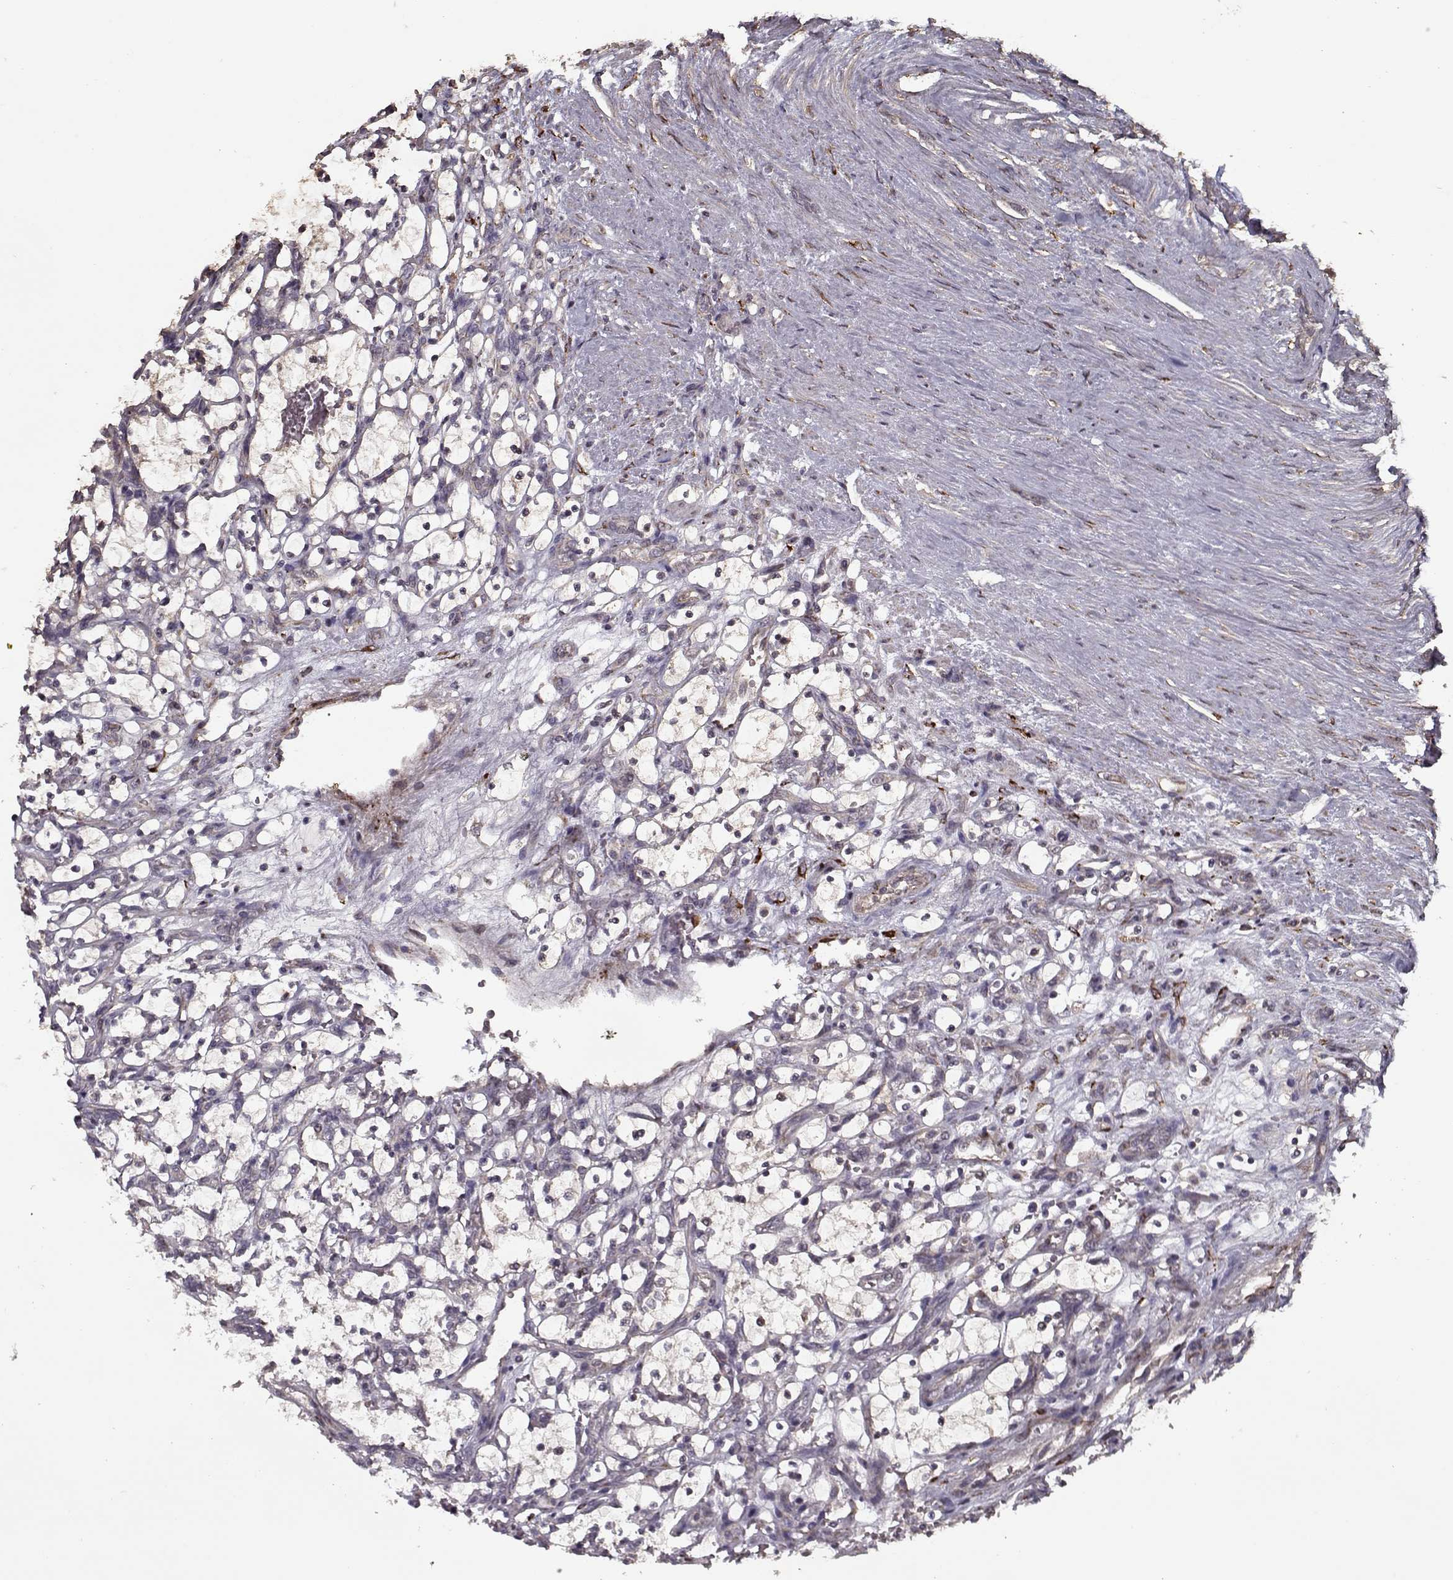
{"staining": {"intensity": "weak", "quantity": ">75%", "location": "cytoplasmic/membranous"}, "tissue": "renal cancer", "cell_type": "Tumor cells", "image_type": "cancer", "snomed": [{"axis": "morphology", "description": "Adenocarcinoma, NOS"}, {"axis": "topography", "description": "Kidney"}], "caption": "The photomicrograph displays staining of adenocarcinoma (renal), revealing weak cytoplasmic/membranous protein positivity (brown color) within tumor cells. (DAB (3,3'-diaminobenzidine) = brown stain, brightfield microscopy at high magnification).", "gene": "IMMP1L", "patient": {"sex": "female", "age": 69}}